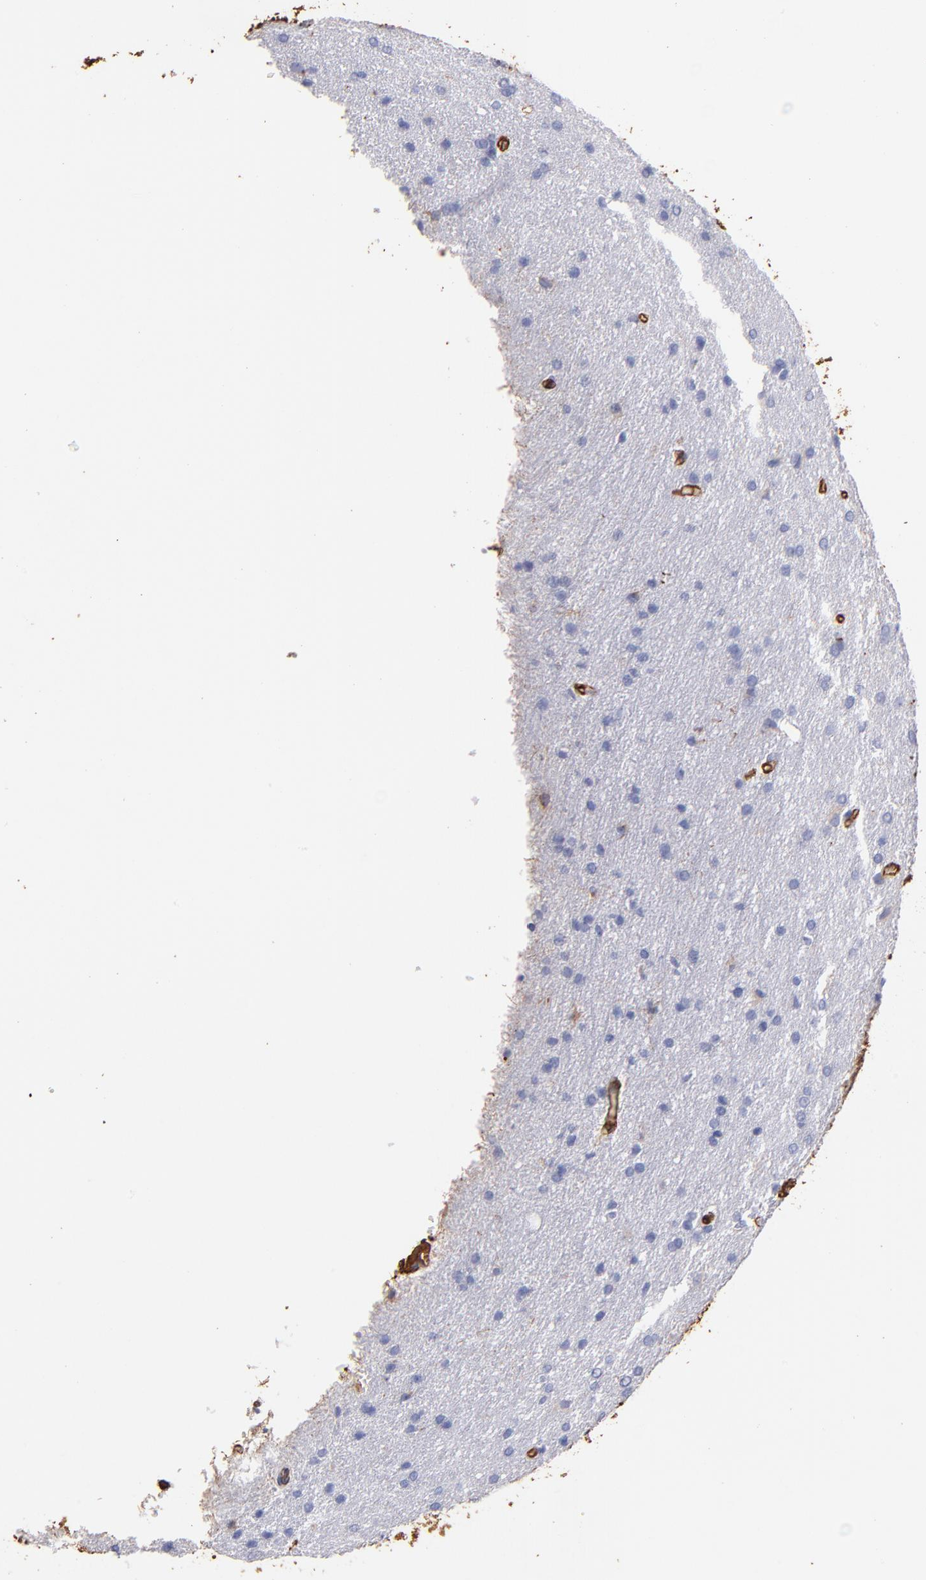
{"staining": {"intensity": "negative", "quantity": "none", "location": "none"}, "tissue": "glioma", "cell_type": "Tumor cells", "image_type": "cancer", "snomed": [{"axis": "morphology", "description": "Glioma, malignant, Low grade"}, {"axis": "topography", "description": "Brain"}], "caption": "The immunohistochemistry image has no significant expression in tumor cells of malignant low-grade glioma tissue.", "gene": "VIM", "patient": {"sex": "female", "age": 32}}